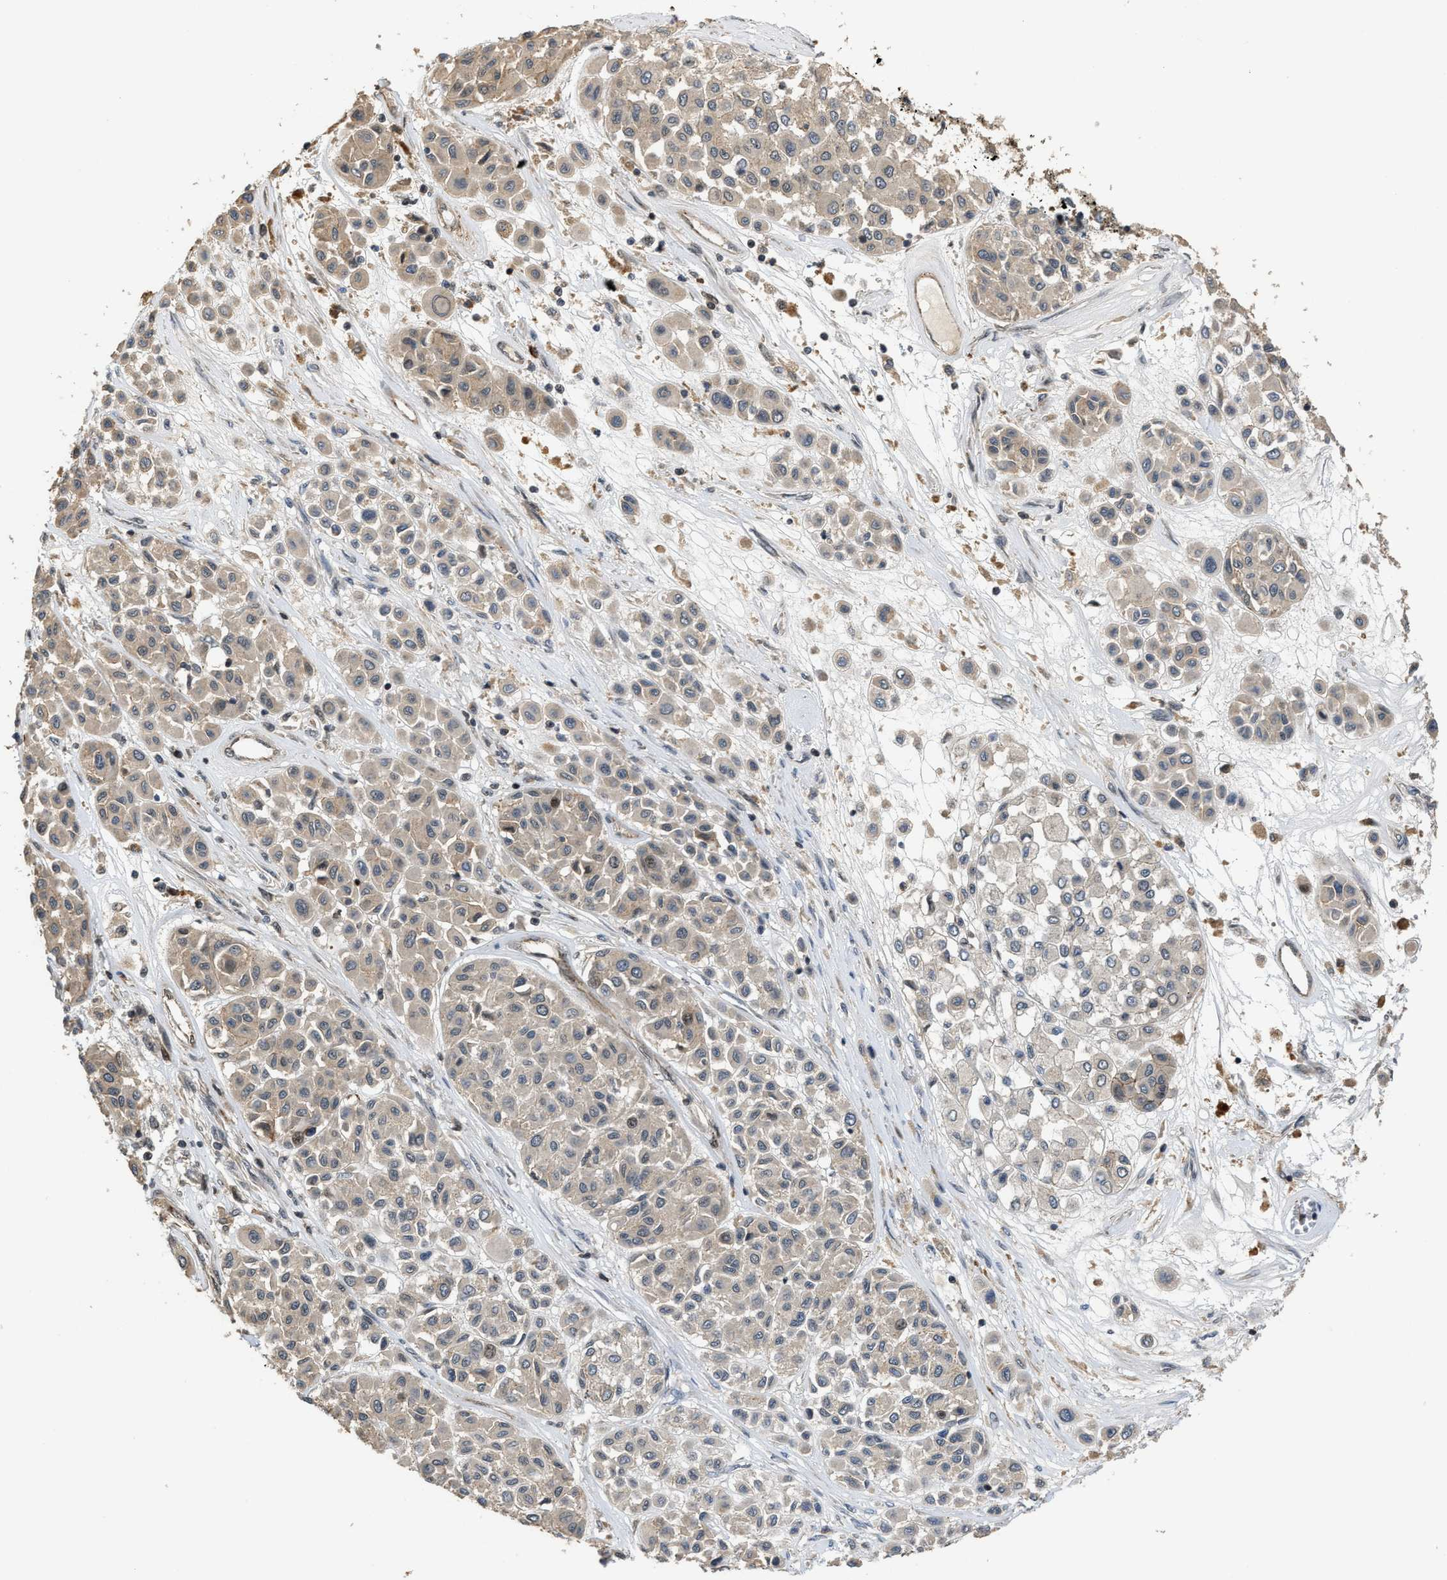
{"staining": {"intensity": "weak", "quantity": ">75%", "location": "cytoplasmic/membranous"}, "tissue": "melanoma", "cell_type": "Tumor cells", "image_type": "cancer", "snomed": [{"axis": "morphology", "description": "Malignant melanoma, Metastatic site"}, {"axis": "topography", "description": "Soft tissue"}], "caption": "Melanoma was stained to show a protein in brown. There is low levels of weak cytoplasmic/membranous staining in approximately >75% of tumor cells.", "gene": "DPF2", "patient": {"sex": "male", "age": 41}}